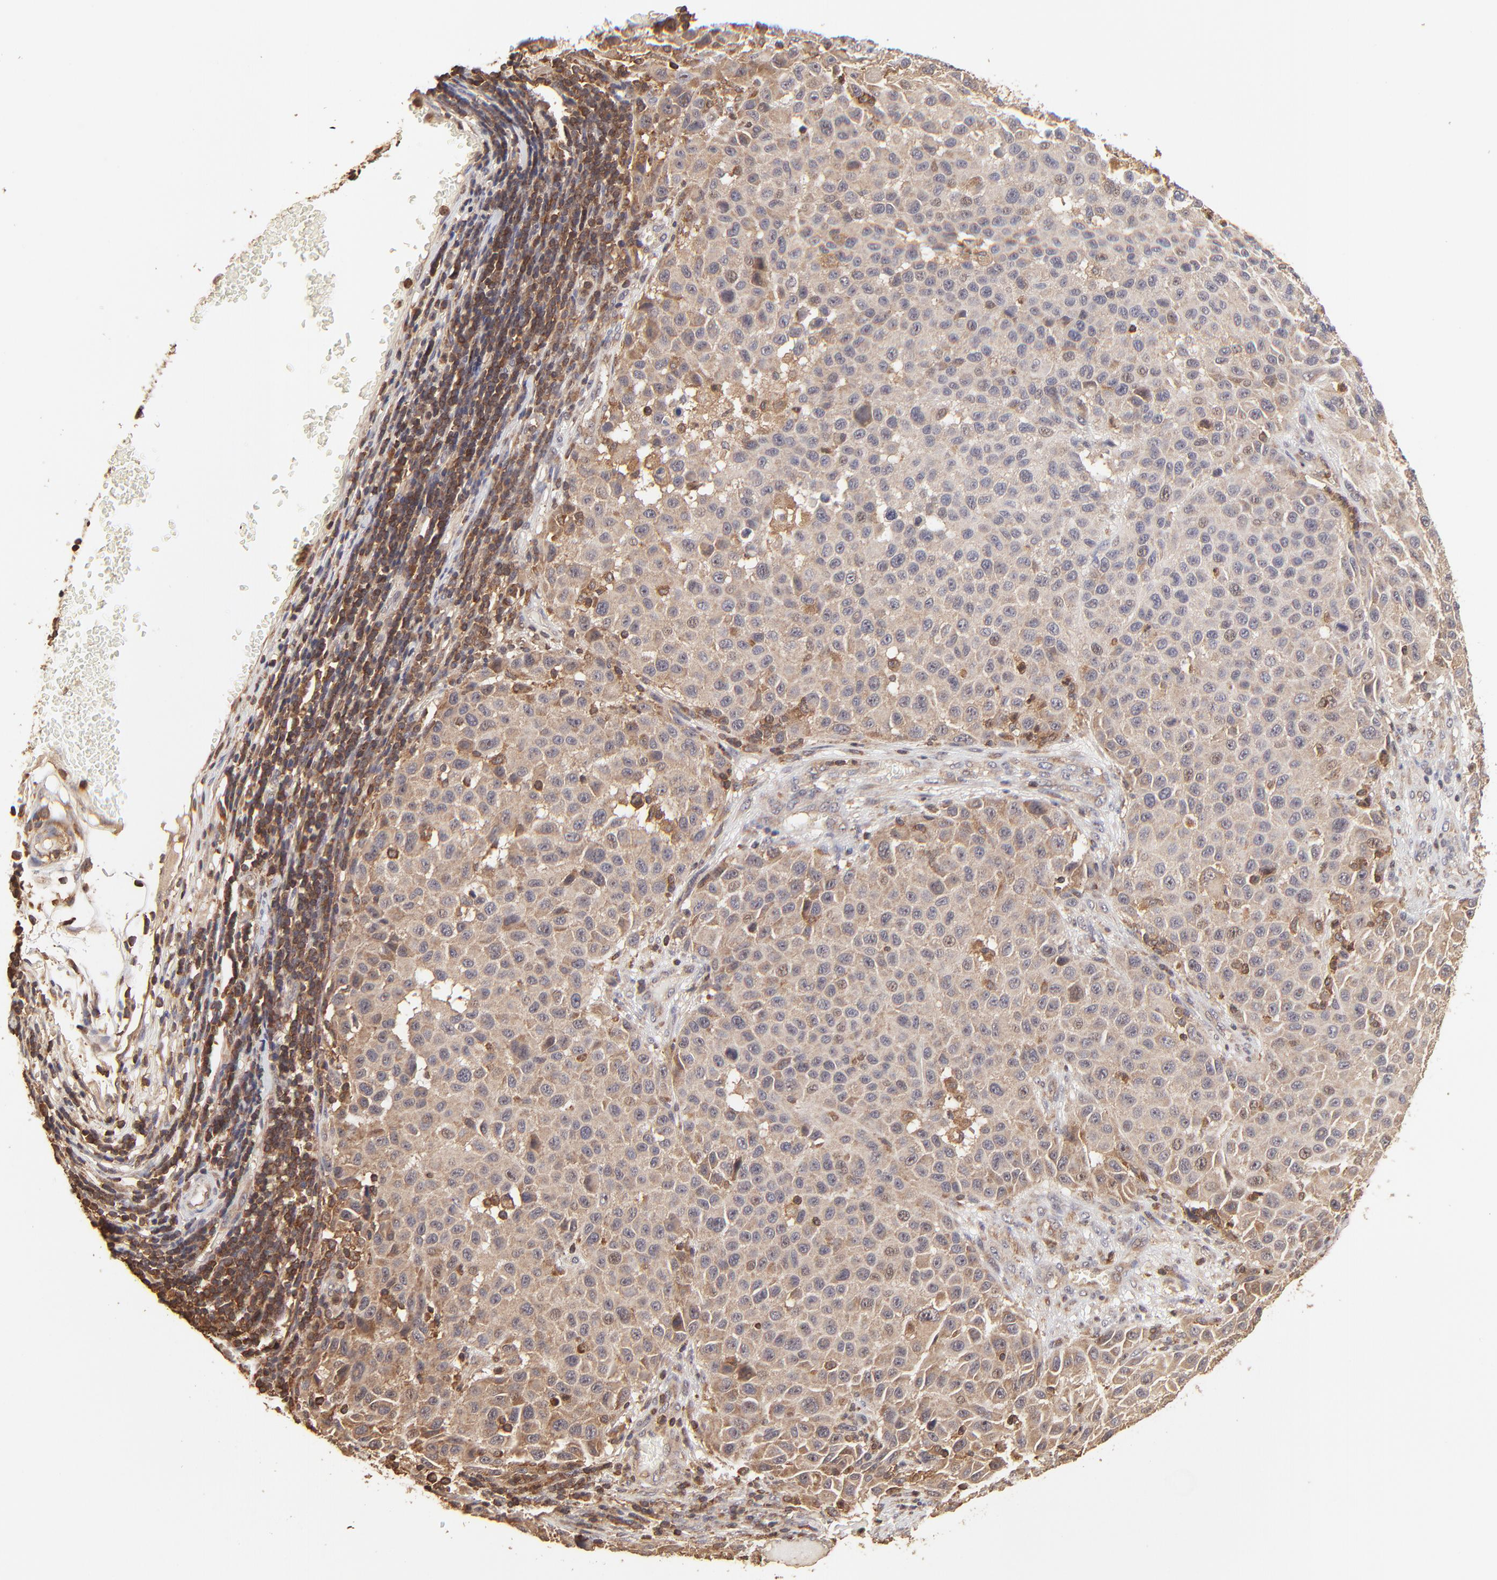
{"staining": {"intensity": "moderate", "quantity": ">75%", "location": "cytoplasmic/membranous"}, "tissue": "melanoma", "cell_type": "Tumor cells", "image_type": "cancer", "snomed": [{"axis": "morphology", "description": "Malignant melanoma, Metastatic site"}, {"axis": "topography", "description": "Lymph node"}], "caption": "Immunohistochemical staining of human melanoma displays medium levels of moderate cytoplasmic/membranous expression in about >75% of tumor cells.", "gene": "STON2", "patient": {"sex": "male", "age": 61}}